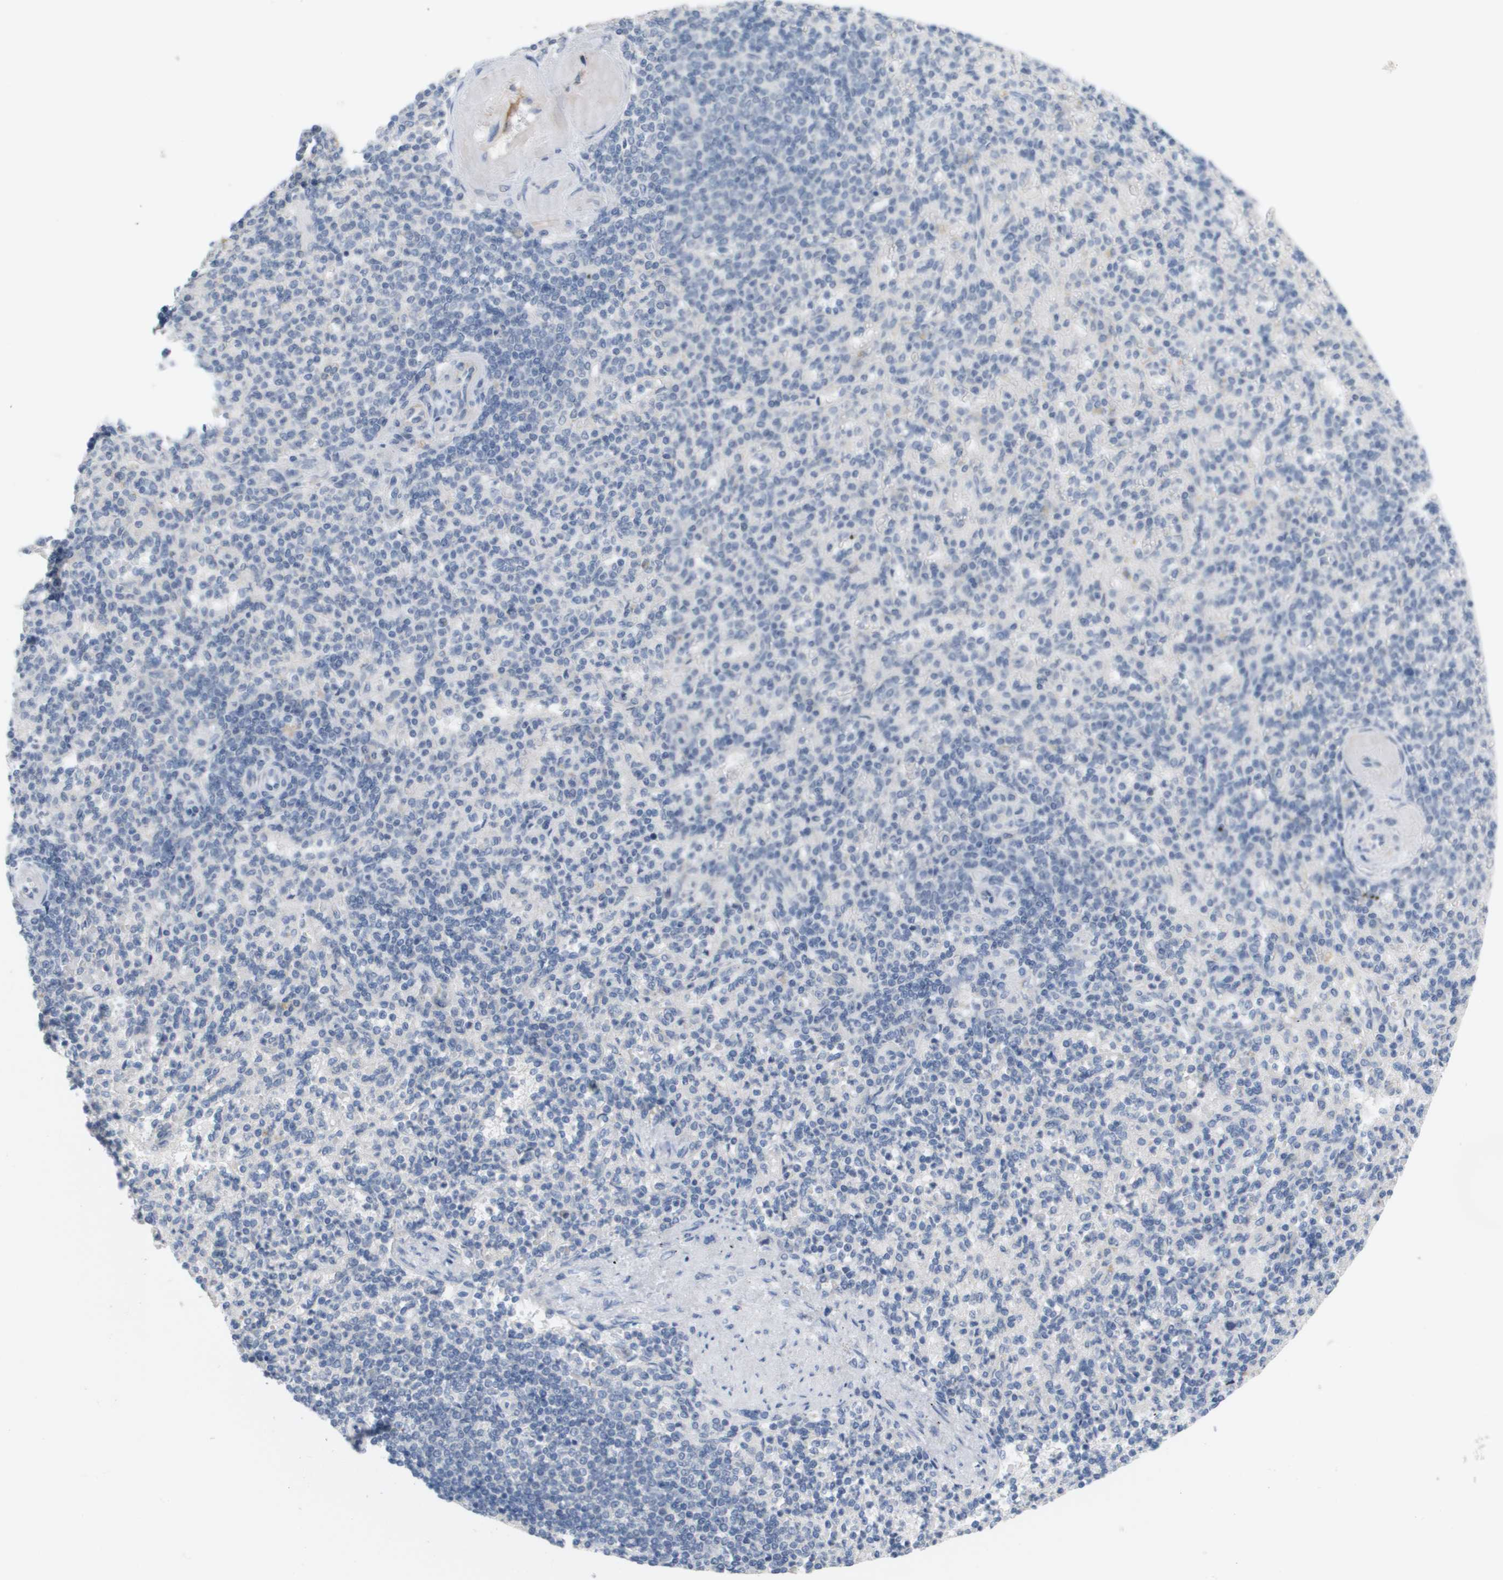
{"staining": {"intensity": "negative", "quantity": "none", "location": "none"}, "tissue": "spleen", "cell_type": "Cells in red pulp", "image_type": "normal", "snomed": [{"axis": "morphology", "description": "Normal tissue, NOS"}, {"axis": "topography", "description": "Spleen"}], "caption": "A high-resolution photomicrograph shows immunohistochemistry staining of benign spleen, which exhibits no significant expression in cells in red pulp.", "gene": "ANGPT2", "patient": {"sex": "female", "age": 74}}